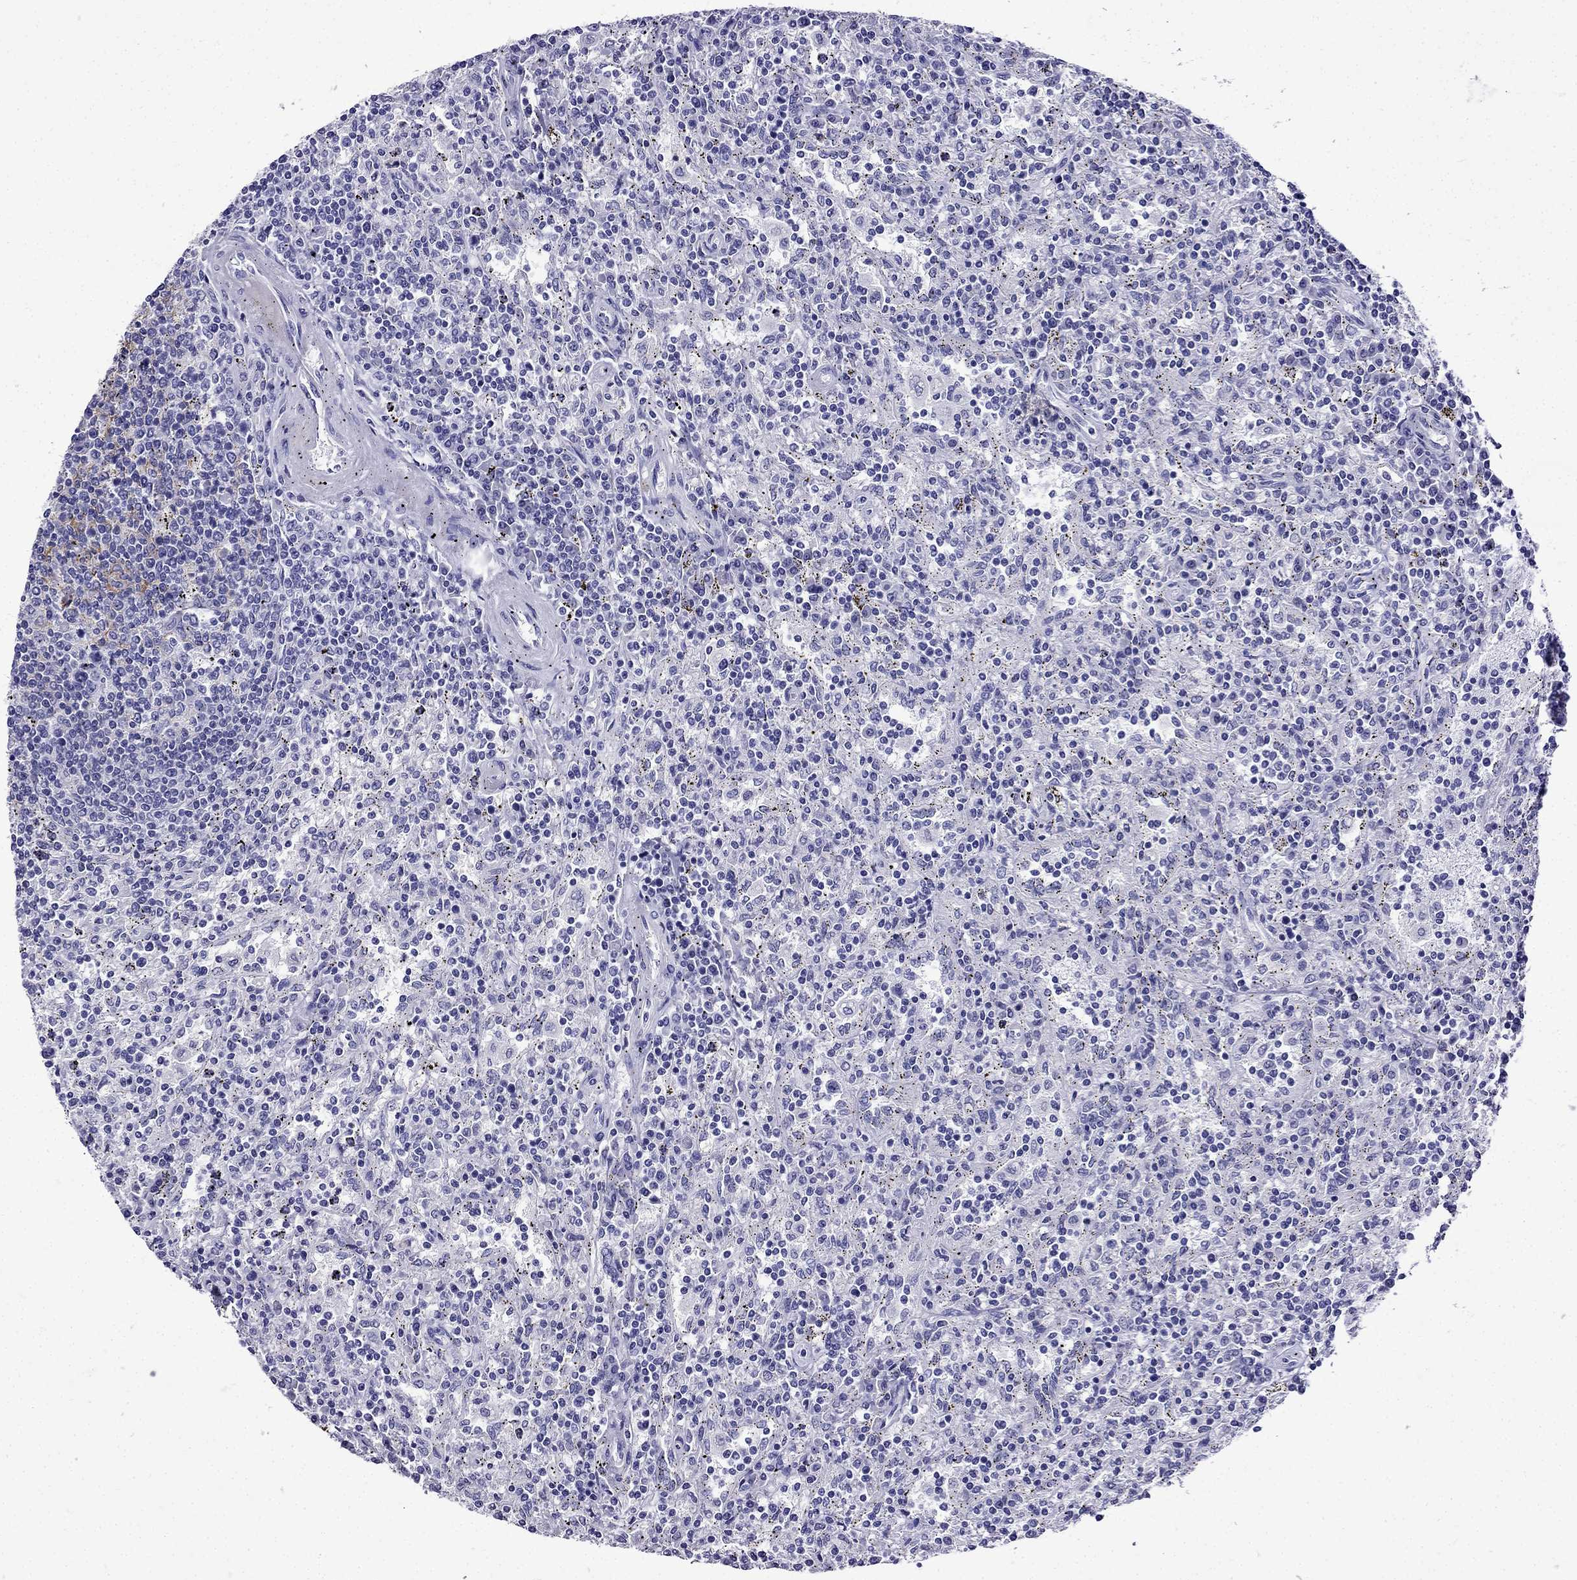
{"staining": {"intensity": "negative", "quantity": "none", "location": "none"}, "tissue": "lymphoma", "cell_type": "Tumor cells", "image_type": "cancer", "snomed": [{"axis": "morphology", "description": "Malignant lymphoma, non-Hodgkin's type, Low grade"}, {"axis": "topography", "description": "Lymph node"}], "caption": "Immunohistochemistry image of neoplastic tissue: low-grade malignant lymphoma, non-Hodgkin's type stained with DAB (3,3'-diaminobenzidine) demonstrates no significant protein staining in tumor cells.", "gene": "ERC2", "patient": {"sex": "male", "age": 52}}